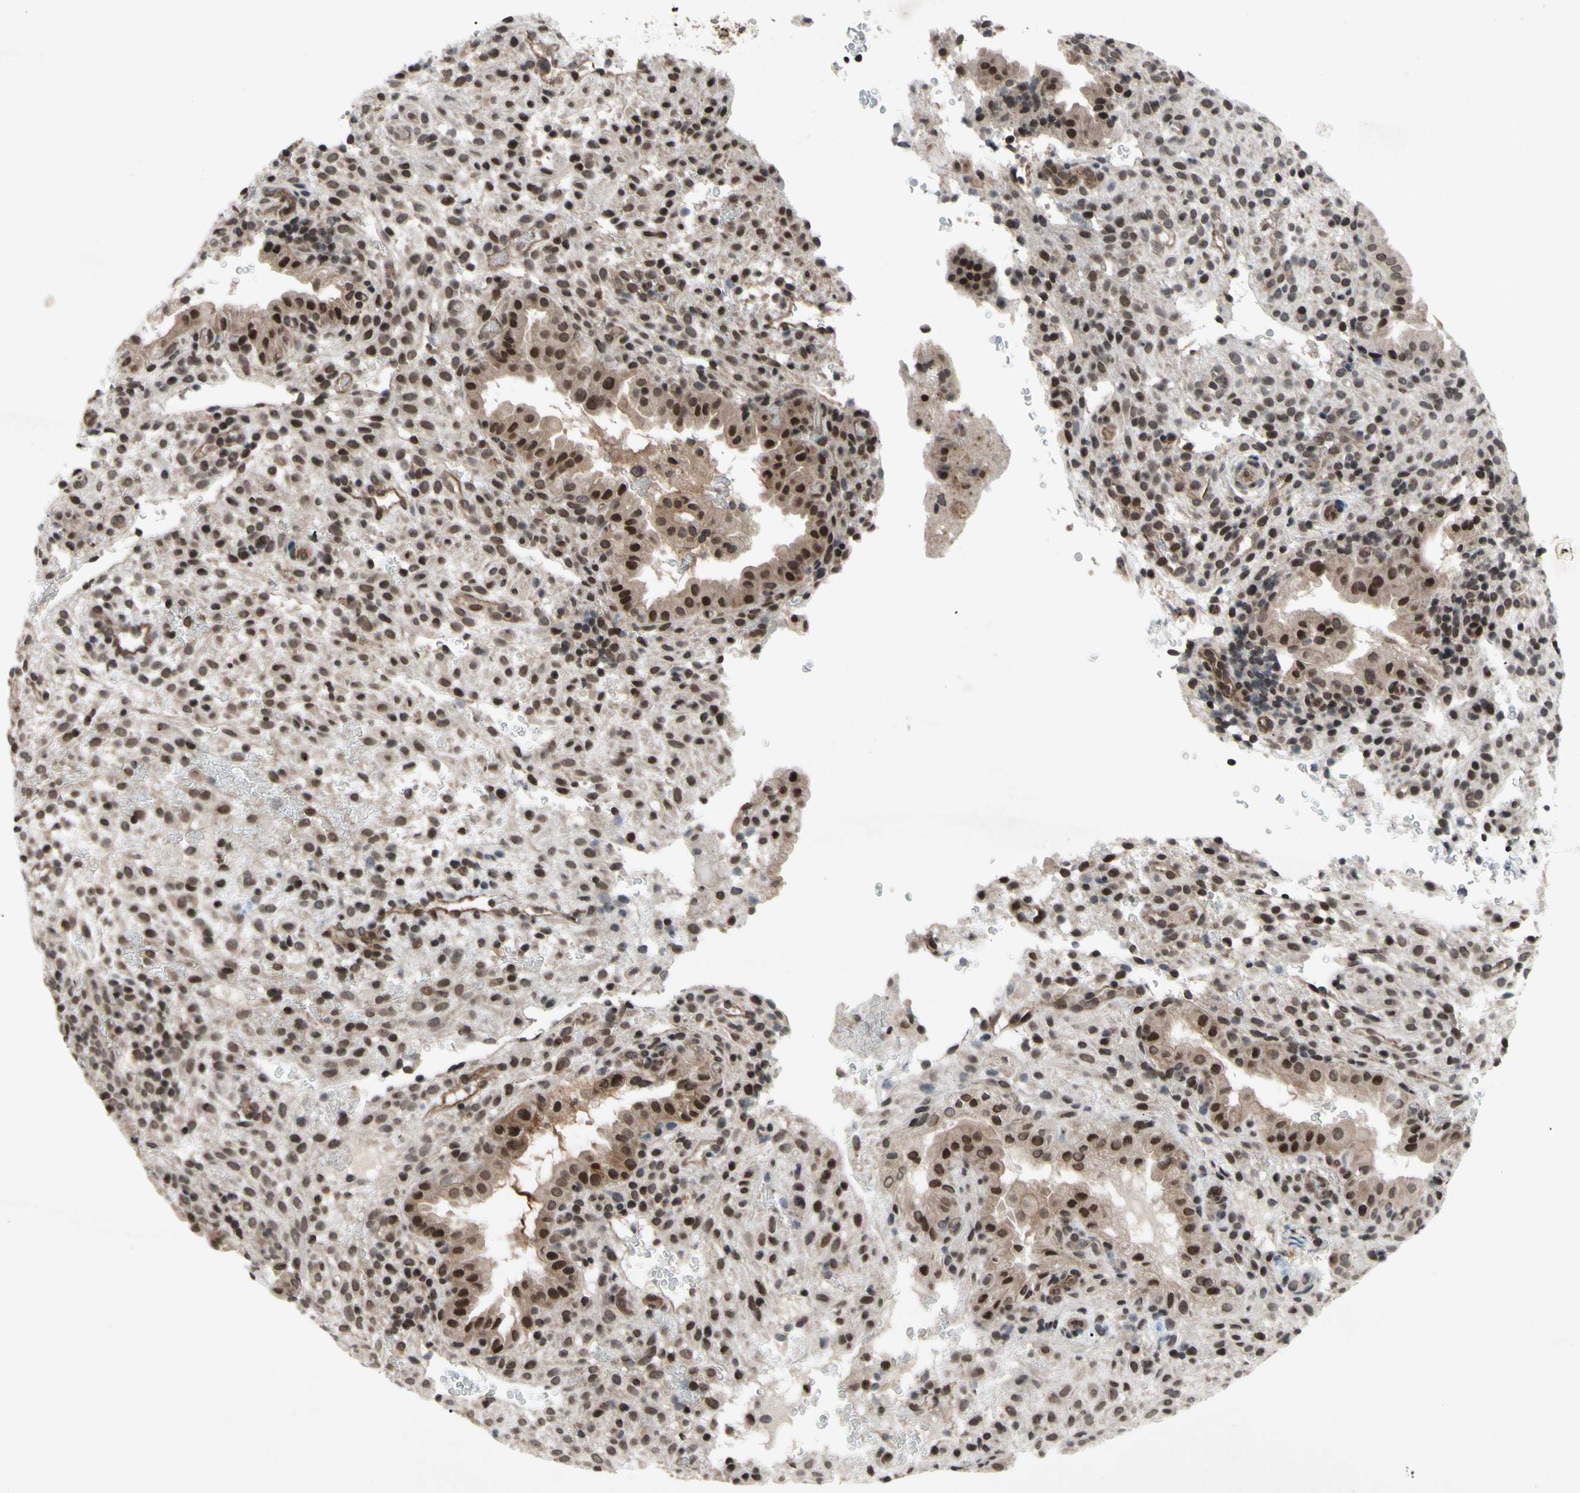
{"staining": {"intensity": "moderate", "quantity": ">75%", "location": "cytoplasmic/membranous,nuclear"}, "tissue": "placenta", "cell_type": "Decidual cells", "image_type": "normal", "snomed": [{"axis": "morphology", "description": "Normal tissue, NOS"}, {"axis": "topography", "description": "Placenta"}], "caption": "Protein staining of benign placenta shows moderate cytoplasmic/membranous,nuclear expression in about >75% of decidual cells. Ihc stains the protein of interest in brown and the nuclei are stained blue.", "gene": "XPO1", "patient": {"sex": "female", "age": 19}}